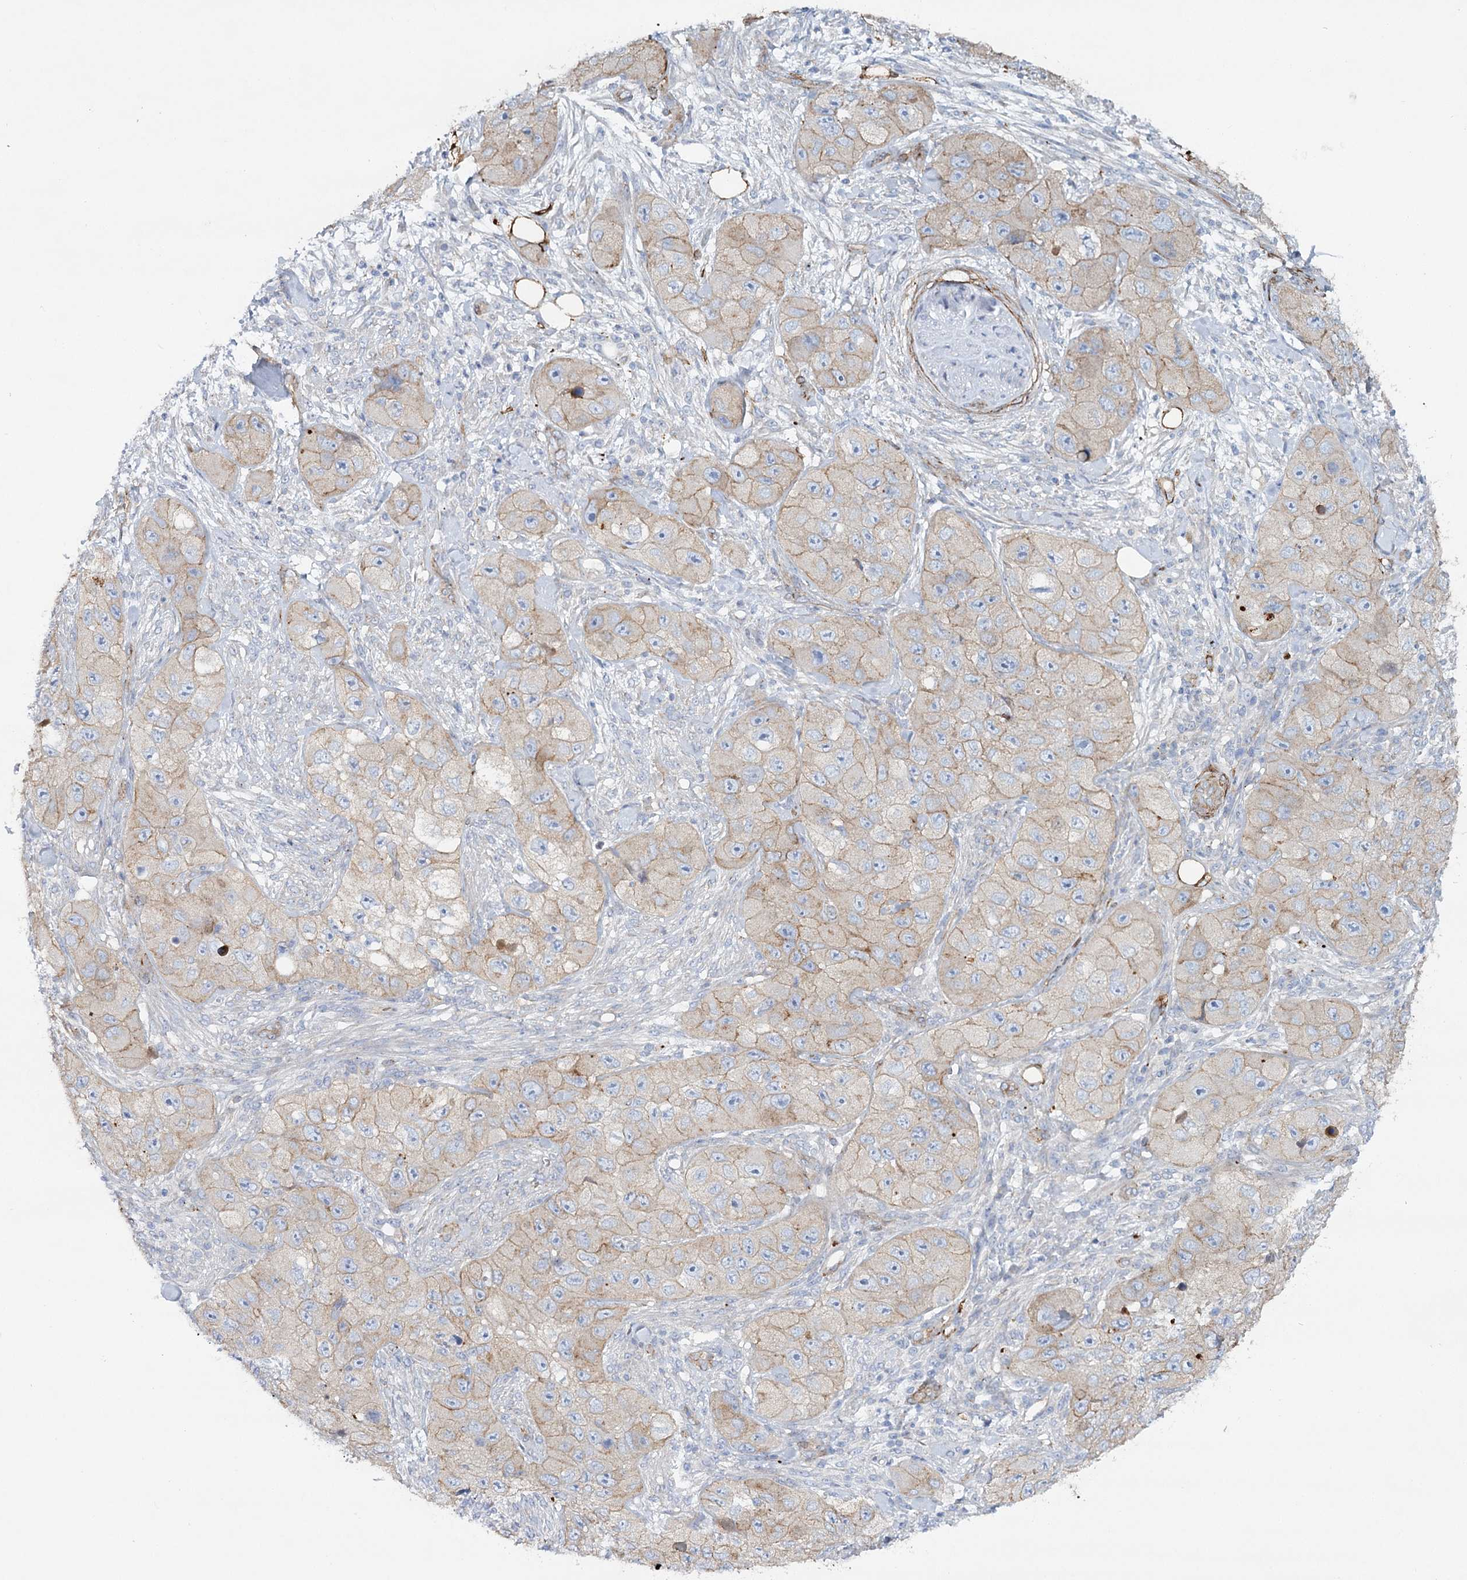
{"staining": {"intensity": "weak", "quantity": "25%-75%", "location": "cytoplasmic/membranous"}, "tissue": "skin cancer", "cell_type": "Tumor cells", "image_type": "cancer", "snomed": [{"axis": "morphology", "description": "Squamous cell carcinoma, NOS"}, {"axis": "topography", "description": "Skin"}, {"axis": "topography", "description": "Subcutis"}], "caption": "High-power microscopy captured an immunohistochemistry image of squamous cell carcinoma (skin), revealing weak cytoplasmic/membranous positivity in about 25%-75% of tumor cells. The protein is stained brown, and the nuclei are stained in blue (DAB IHC with brightfield microscopy, high magnification).", "gene": "TMEM164", "patient": {"sex": "male", "age": 73}}